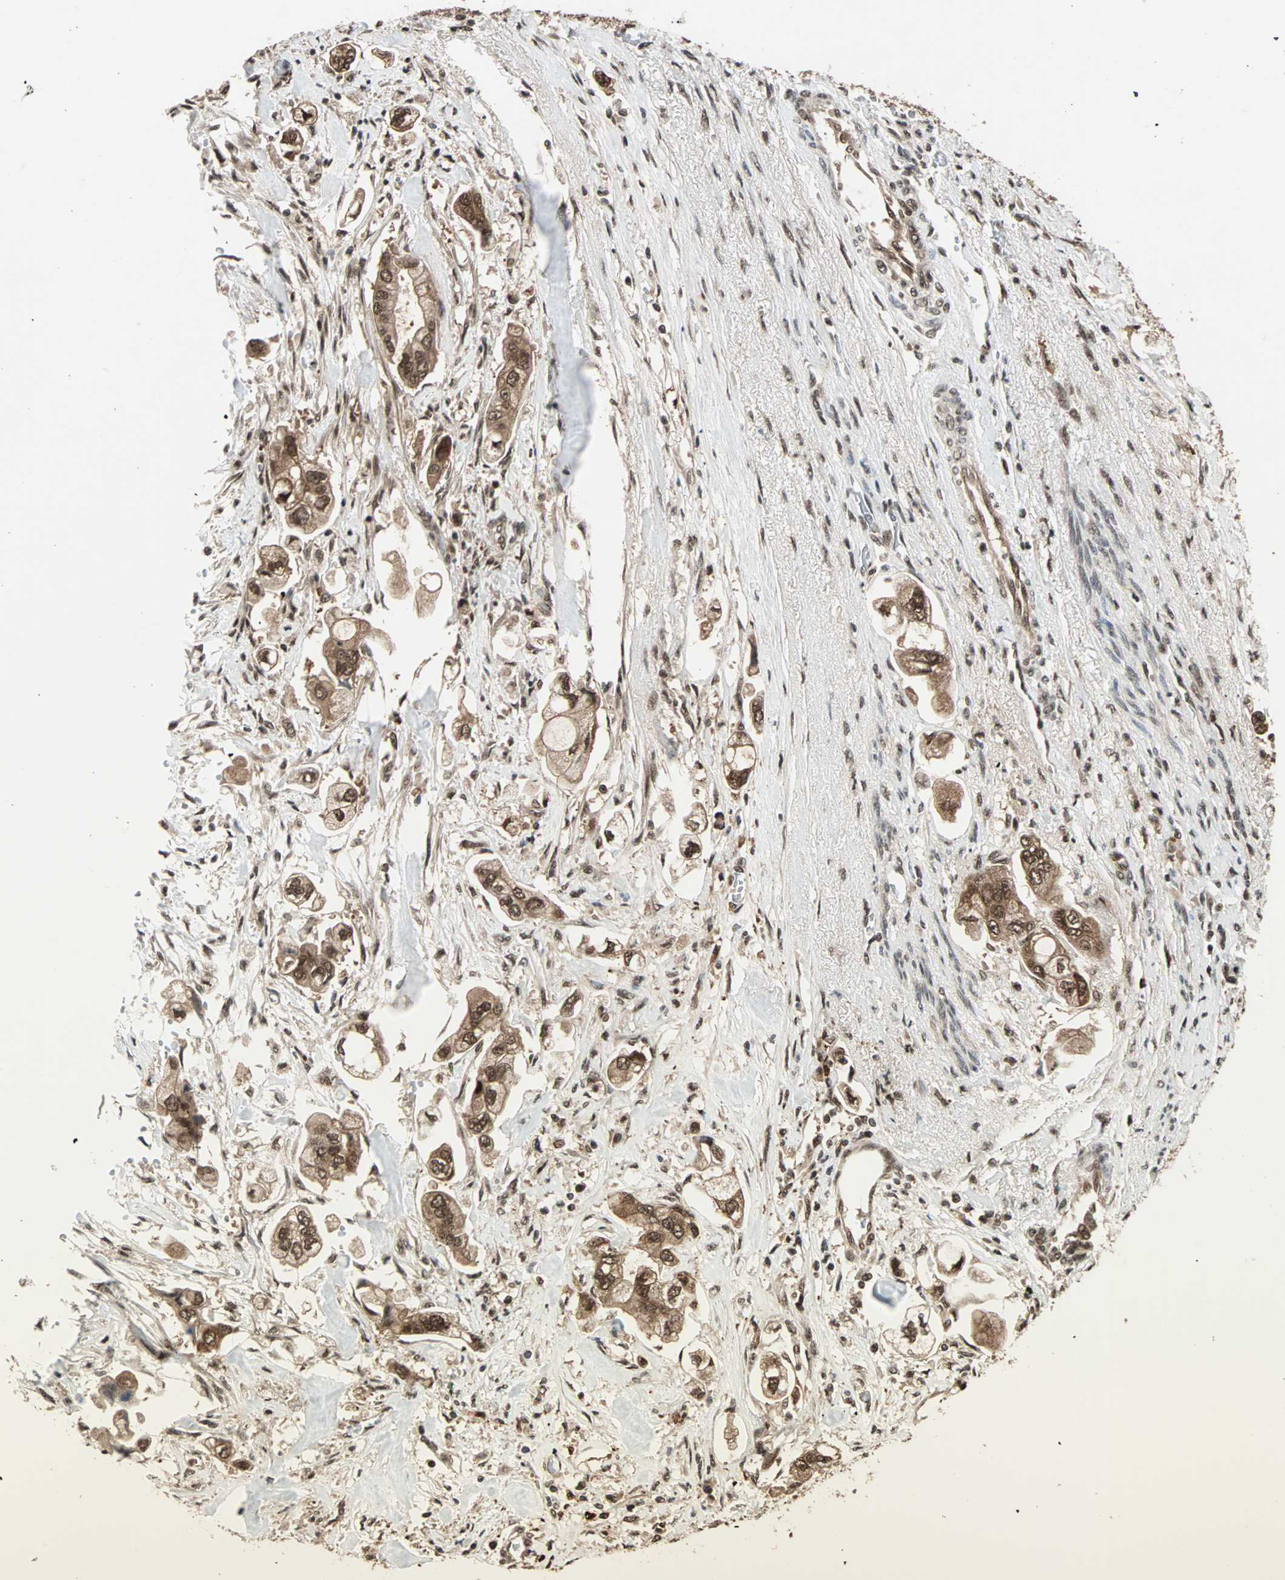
{"staining": {"intensity": "strong", "quantity": ">75%", "location": "cytoplasmic/membranous,nuclear"}, "tissue": "stomach cancer", "cell_type": "Tumor cells", "image_type": "cancer", "snomed": [{"axis": "morphology", "description": "Adenocarcinoma, NOS"}, {"axis": "topography", "description": "Stomach"}], "caption": "Adenocarcinoma (stomach) stained with DAB (3,3'-diaminobenzidine) IHC shows high levels of strong cytoplasmic/membranous and nuclear positivity in about >75% of tumor cells.", "gene": "ZNF44", "patient": {"sex": "male", "age": 62}}